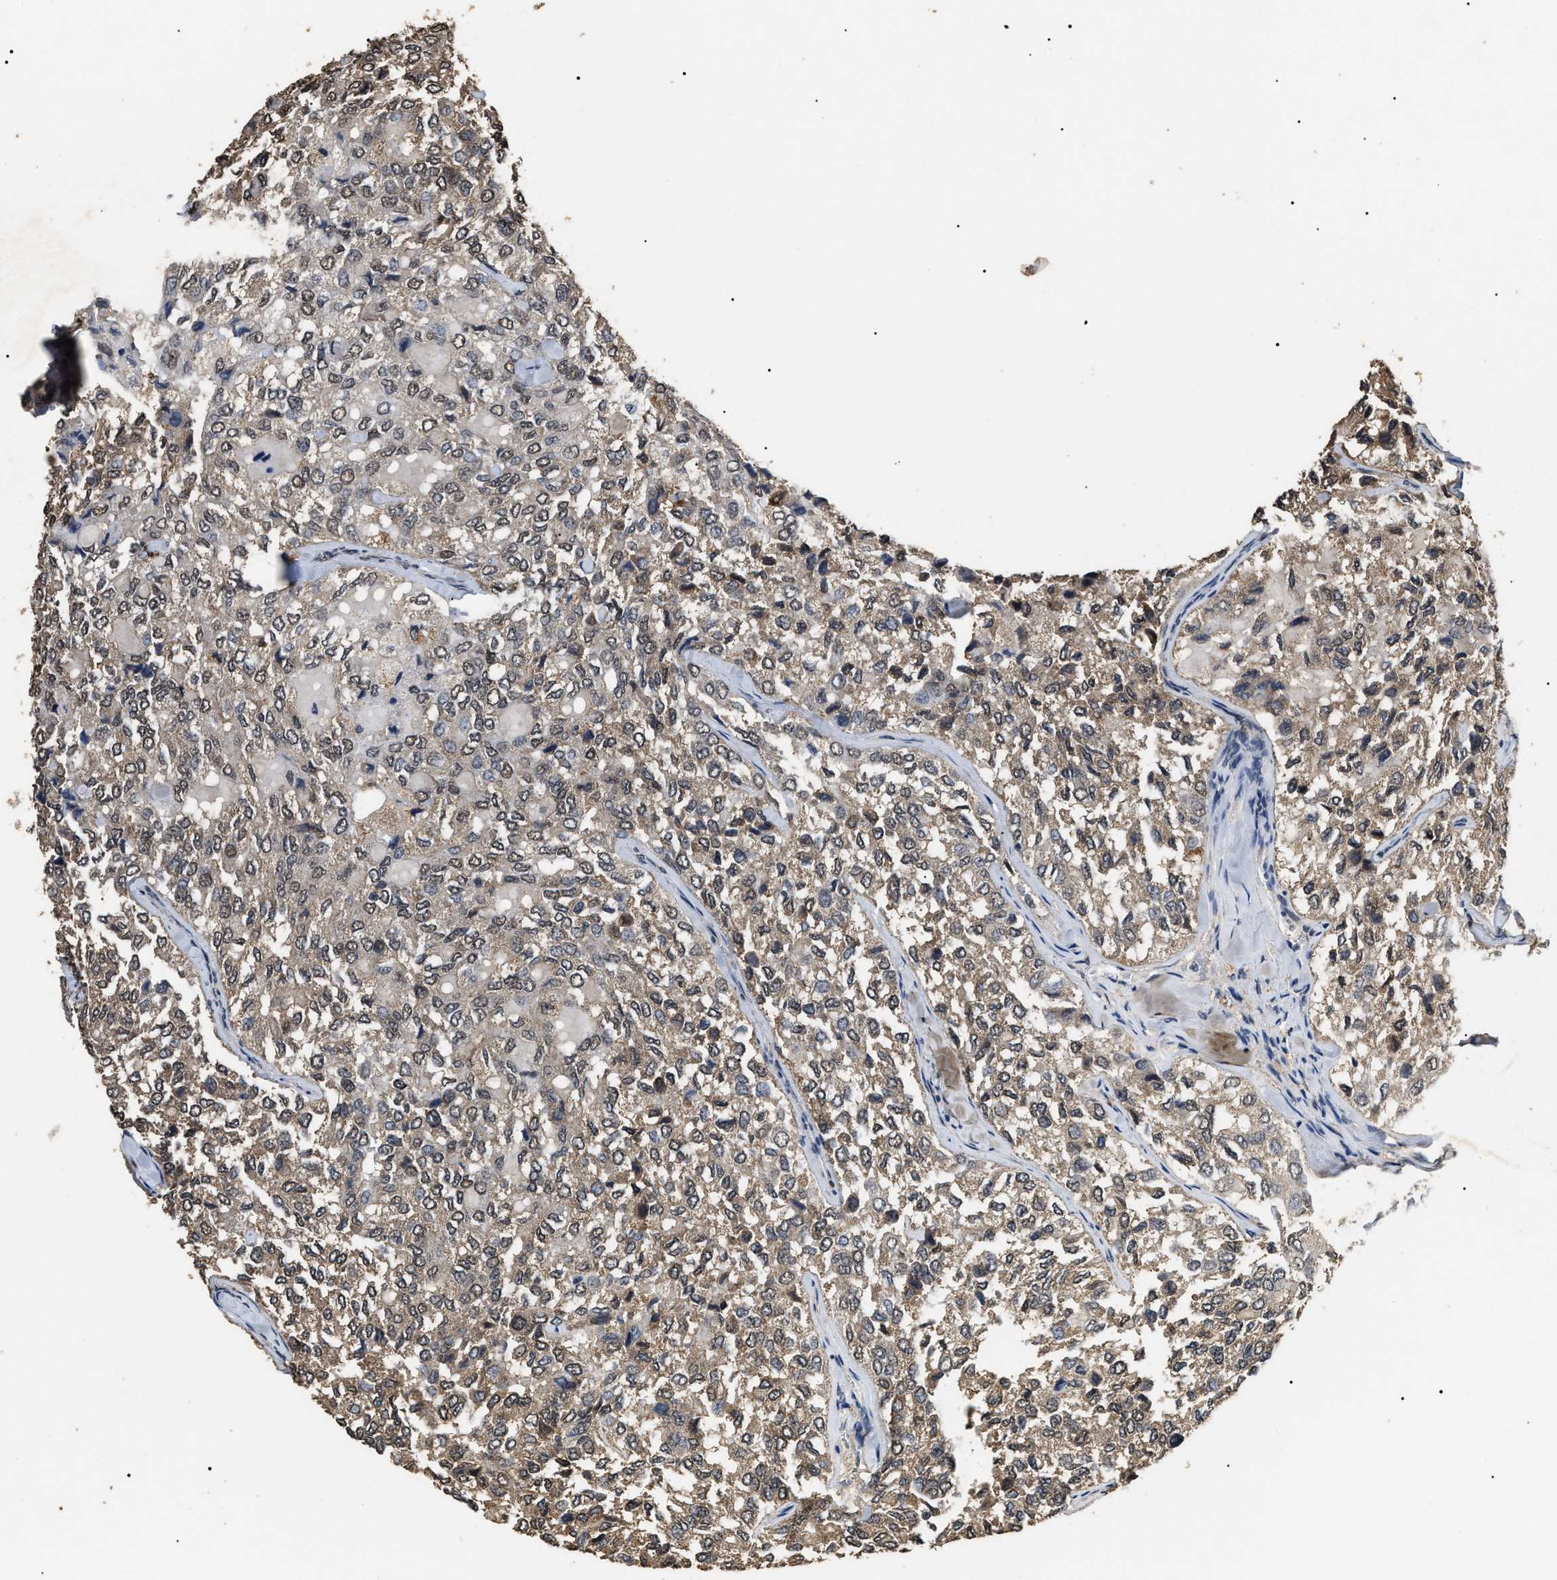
{"staining": {"intensity": "moderate", "quantity": "25%-75%", "location": "cytoplasmic/membranous,nuclear"}, "tissue": "thyroid cancer", "cell_type": "Tumor cells", "image_type": "cancer", "snomed": [{"axis": "morphology", "description": "Follicular adenoma carcinoma, NOS"}, {"axis": "topography", "description": "Thyroid gland"}], "caption": "Protein expression analysis of thyroid cancer reveals moderate cytoplasmic/membranous and nuclear staining in approximately 25%-75% of tumor cells.", "gene": "ANP32E", "patient": {"sex": "male", "age": 75}}